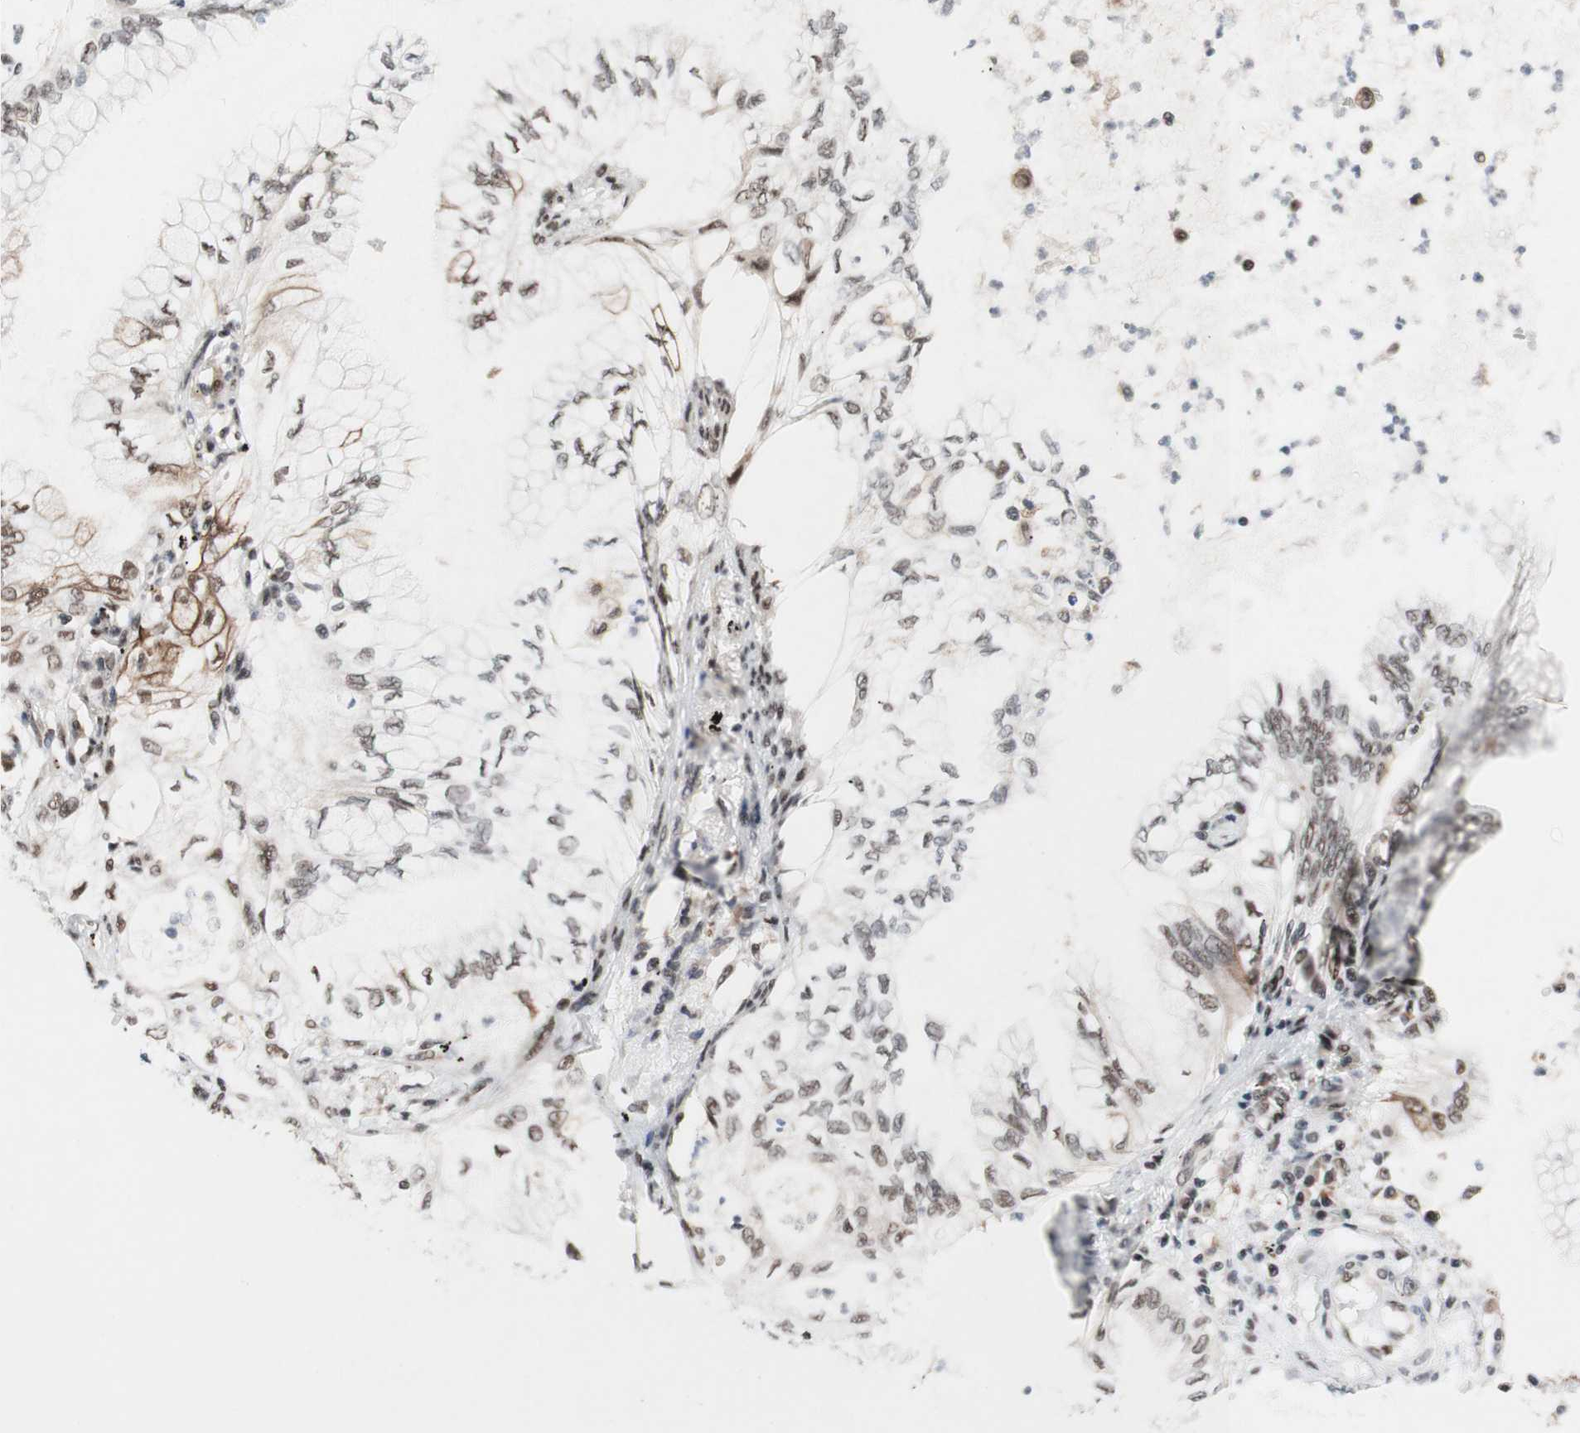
{"staining": {"intensity": "negative", "quantity": "none", "location": "none"}, "tissue": "lung cancer", "cell_type": "Tumor cells", "image_type": "cancer", "snomed": [{"axis": "morphology", "description": "Normal tissue, NOS"}, {"axis": "morphology", "description": "Adenocarcinoma, NOS"}, {"axis": "topography", "description": "Bronchus"}, {"axis": "topography", "description": "Lung"}], "caption": "IHC micrograph of lung cancer stained for a protein (brown), which displays no staining in tumor cells.", "gene": "PRPF19", "patient": {"sex": "female", "age": 70}}